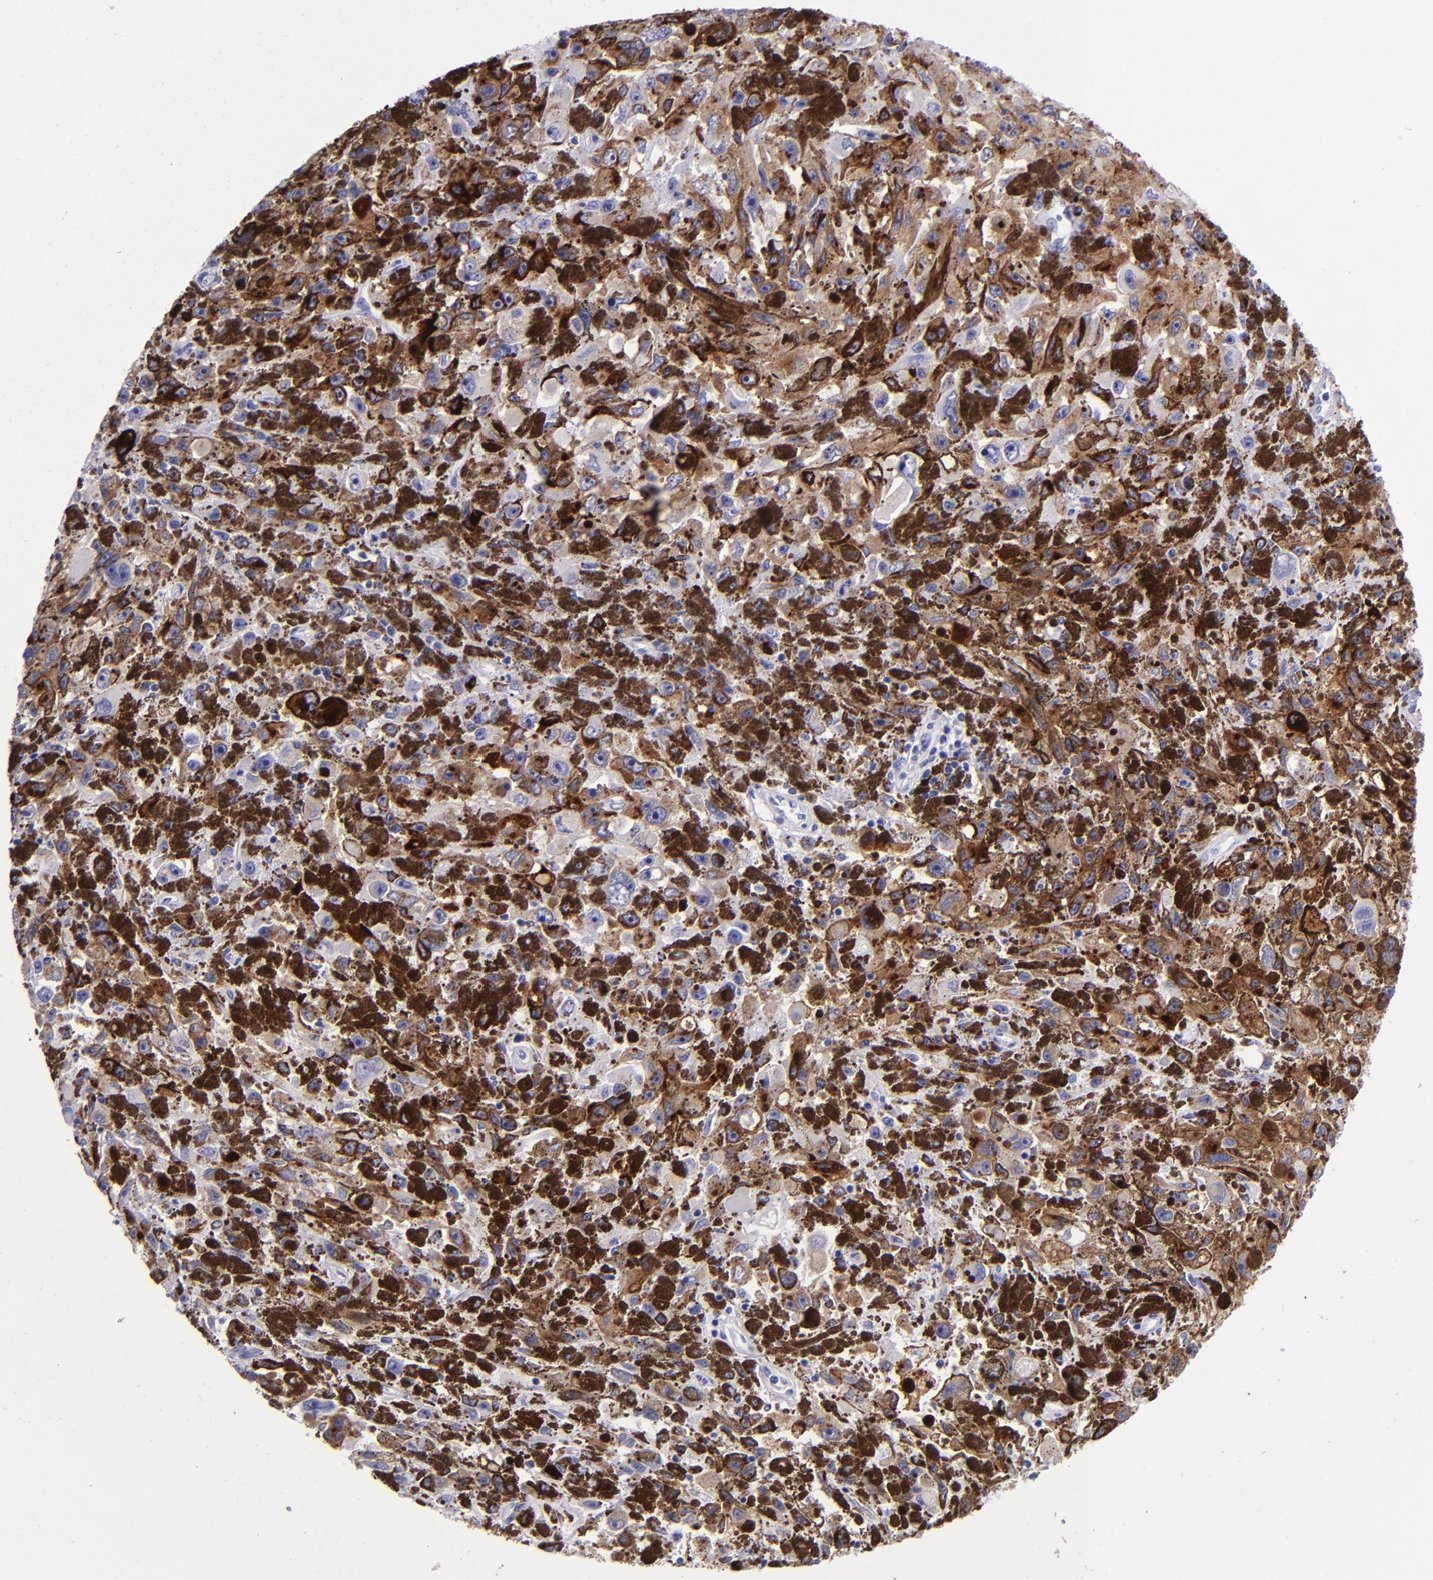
{"staining": {"intensity": "strong", "quantity": ">75%", "location": "cytoplasmic/membranous"}, "tissue": "melanoma", "cell_type": "Tumor cells", "image_type": "cancer", "snomed": [{"axis": "morphology", "description": "Malignant melanoma, NOS"}, {"axis": "topography", "description": "Skin"}], "caption": "Protein staining of malignant melanoma tissue shows strong cytoplasmic/membranous expression in approximately >75% of tumor cells.", "gene": "TYRP1", "patient": {"sex": "female", "age": 104}}